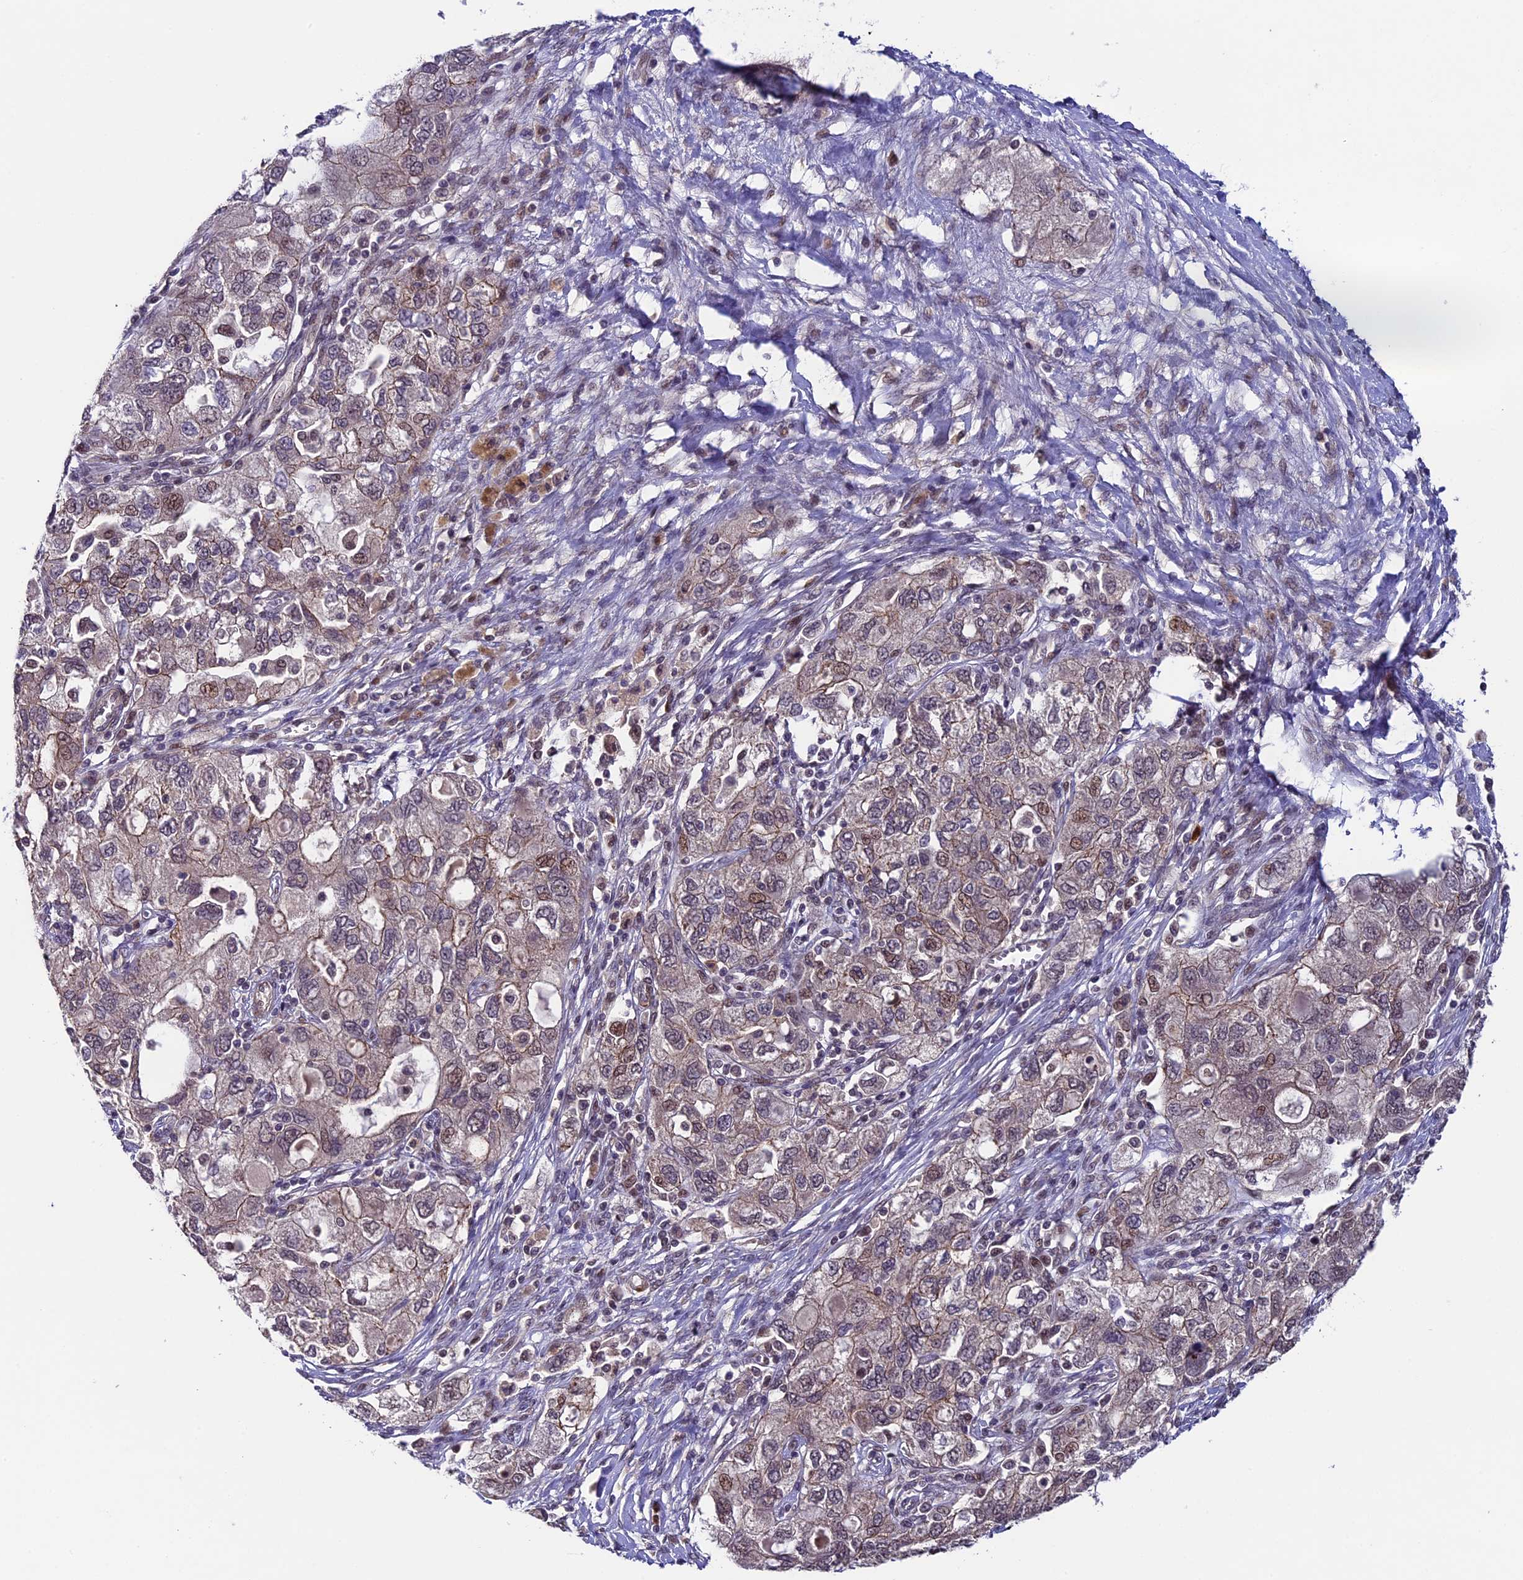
{"staining": {"intensity": "weak", "quantity": "<25%", "location": "cytoplasmic/membranous,nuclear"}, "tissue": "ovarian cancer", "cell_type": "Tumor cells", "image_type": "cancer", "snomed": [{"axis": "morphology", "description": "Carcinoma, NOS"}, {"axis": "morphology", "description": "Cystadenocarcinoma, serous, NOS"}, {"axis": "topography", "description": "Ovary"}], "caption": "This is a photomicrograph of IHC staining of ovarian cancer (carcinoma), which shows no staining in tumor cells.", "gene": "SIPA1L3", "patient": {"sex": "female", "age": 69}}